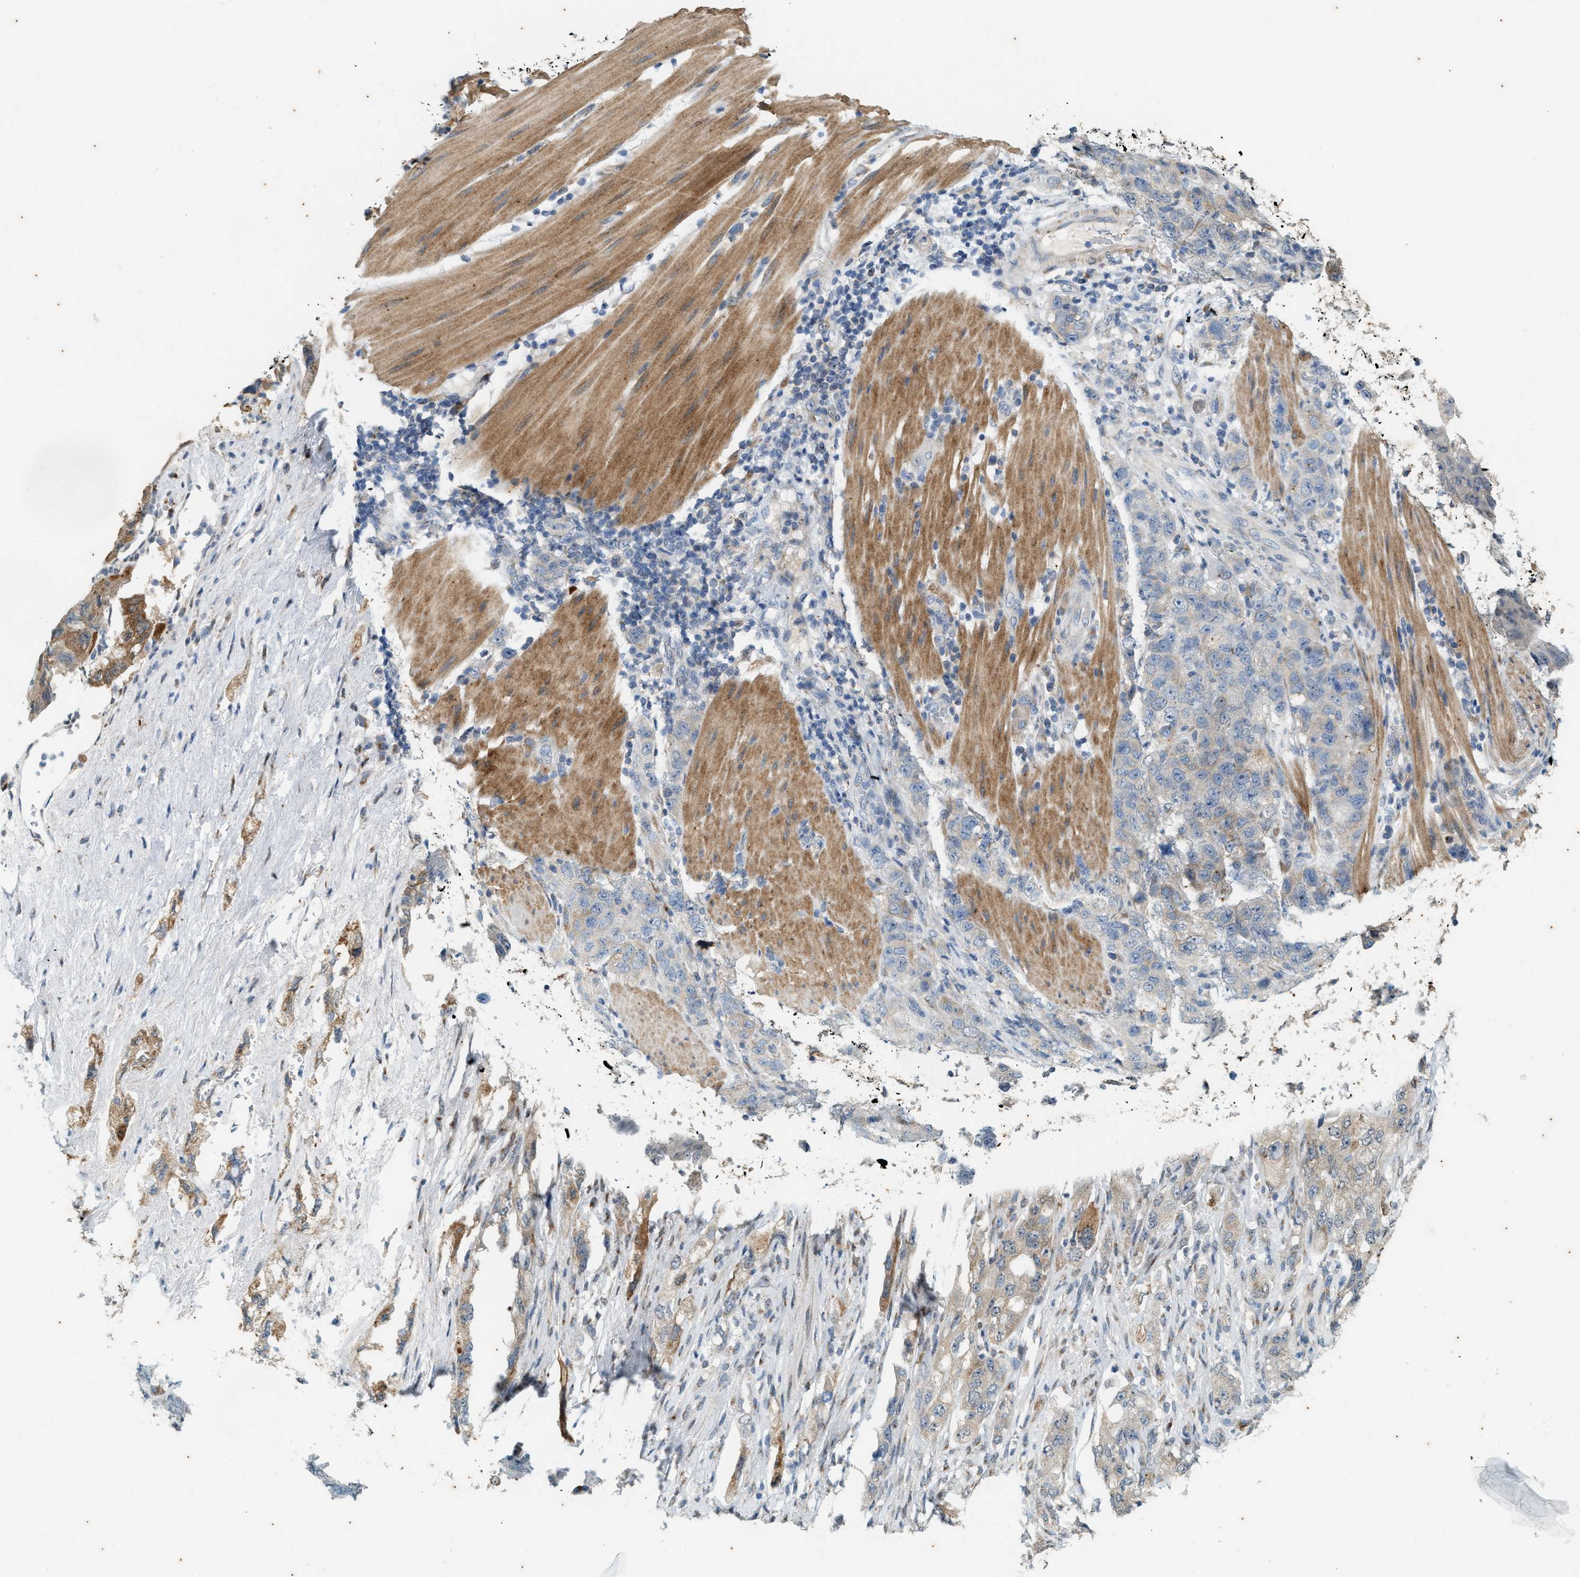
{"staining": {"intensity": "moderate", "quantity": "<25%", "location": "cytoplasmic/membranous"}, "tissue": "pancreatic cancer", "cell_type": "Tumor cells", "image_type": "cancer", "snomed": [{"axis": "morphology", "description": "Adenocarcinoma, NOS"}, {"axis": "topography", "description": "Pancreas"}], "caption": "Immunohistochemistry image of pancreatic cancer stained for a protein (brown), which demonstrates low levels of moderate cytoplasmic/membranous staining in about <25% of tumor cells.", "gene": "CHPF2", "patient": {"sex": "female", "age": 73}}